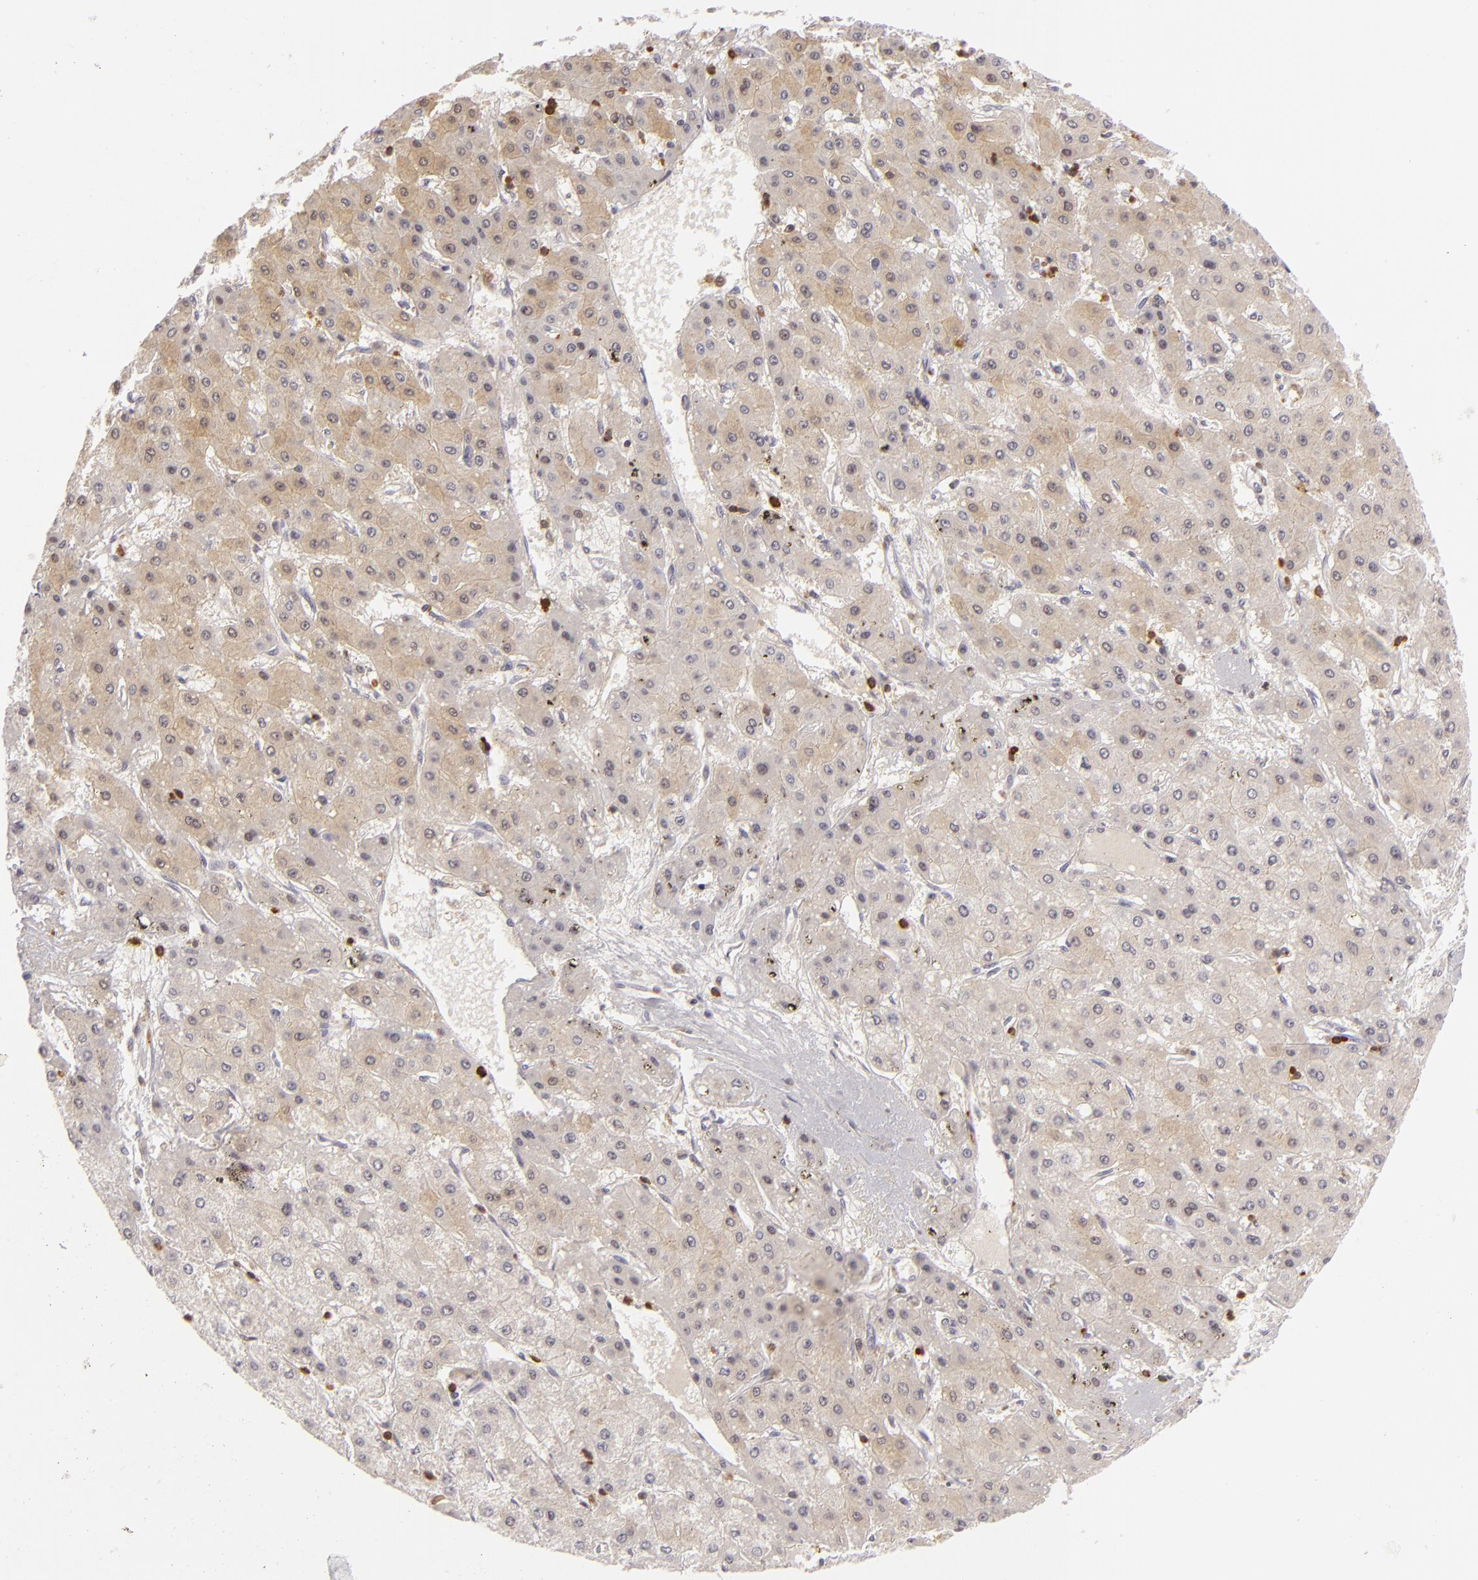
{"staining": {"intensity": "moderate", "quantity": ">75%", "location": "cytoplasmic/membranous"}, "tissue": "liver cancer", "cell_type": "Tumor cells", "image_type": "cancer", "snomed": [{"axis": "morphology", "description": "Carcinoma, Hepatocellular, NOS"}, {"axis": "topography", "description": "Liver"}], "caption": "Liver cancer stained for a protein (brown) demonstrates moderate cytoplasmic/membranous positive expression in about >75% of tumor cells.", "gene": "APOBEC3G", "patient": {"sex": "female", "age": 52}}